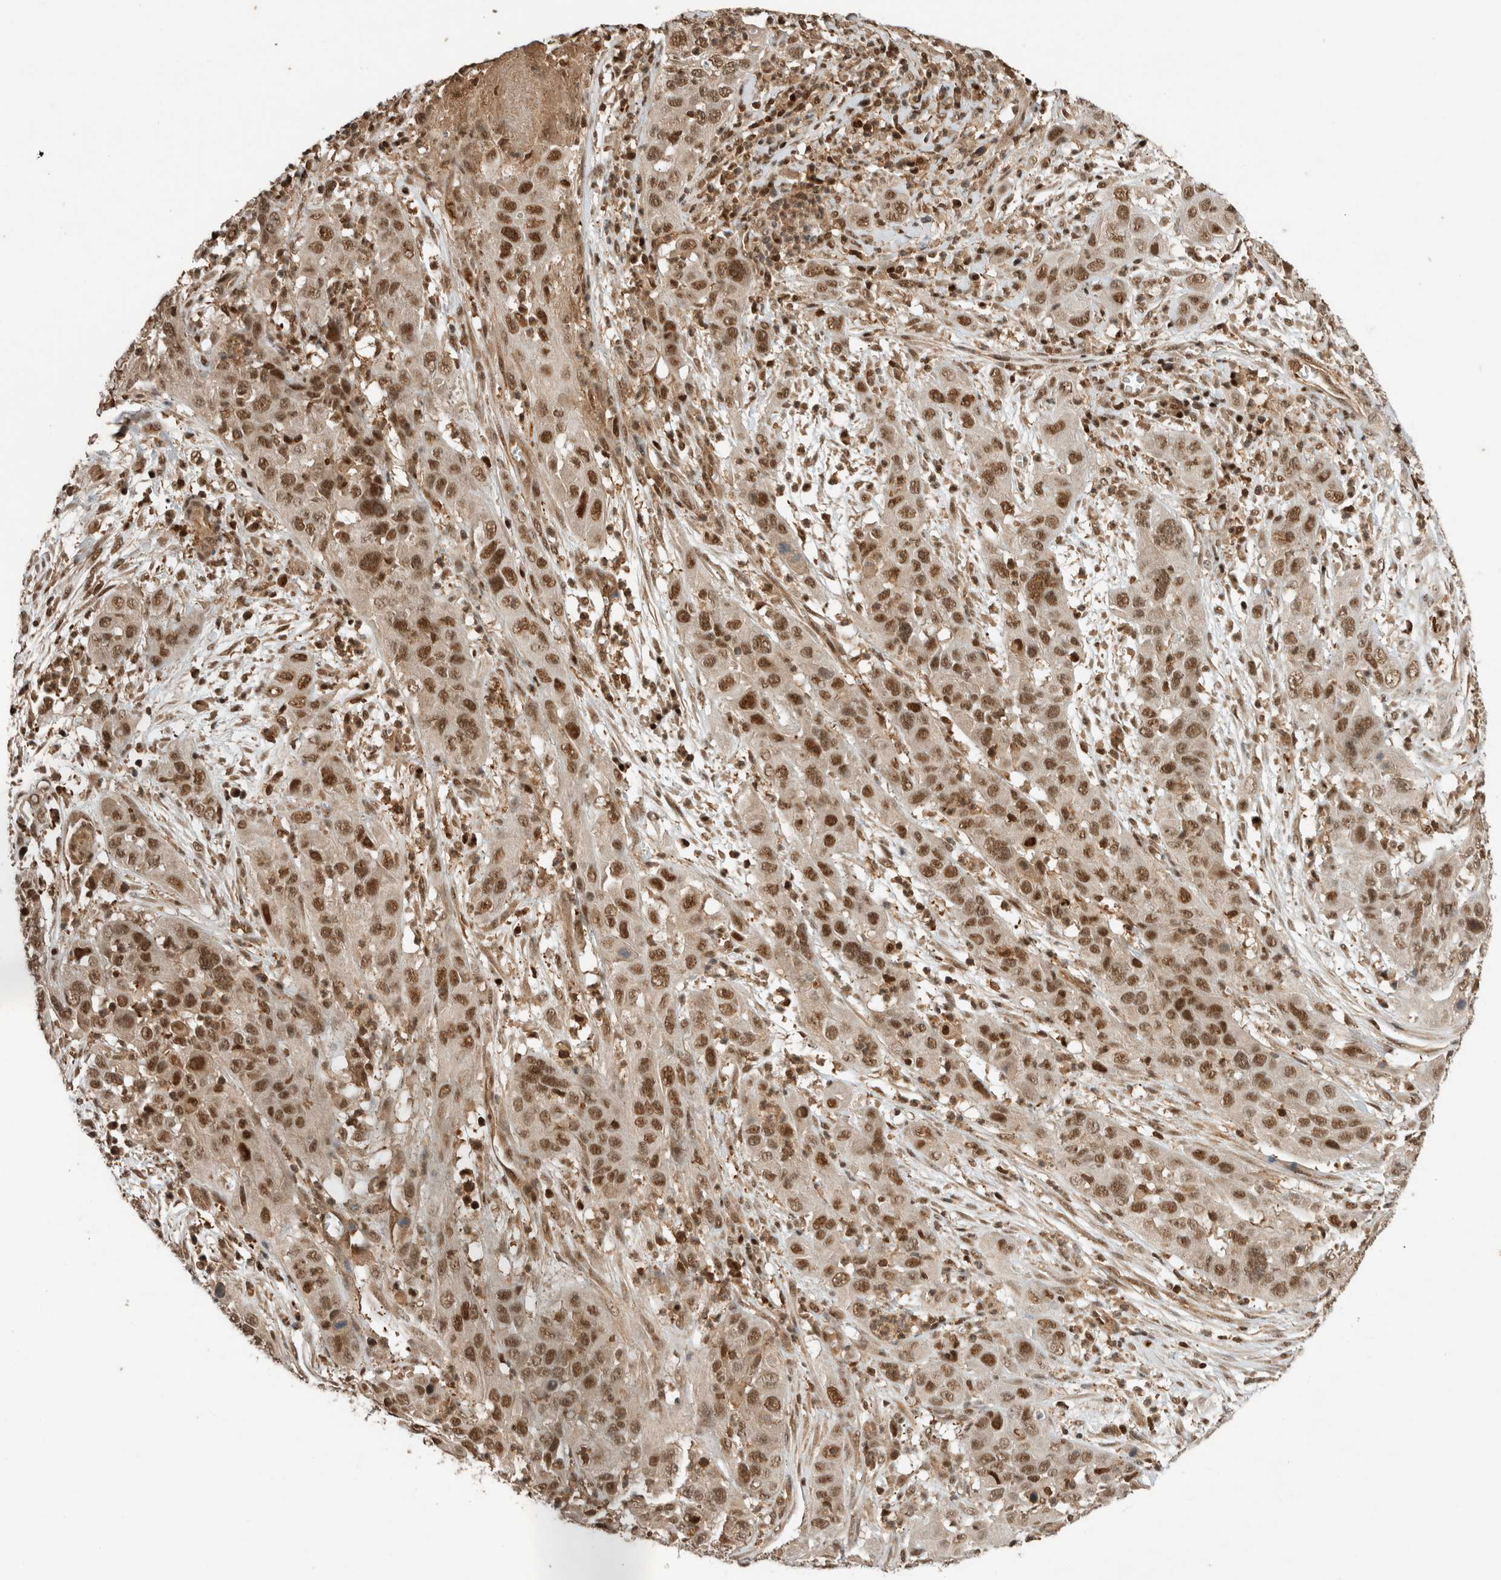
{"staining": {"intensity": "moderate", "quantity": ">75%", "location": "nuclear"}, "tissue": "cervical cancer", "cell_type": "Tumor cells", "image_type": "cancer", "snomed": [{"axis": "morphology", "description": "Squamous cell carcinoma, NOS"}, {"axis": "topography", "description": "Cervix"}], "caption": "Brown immunohistochemical staining in human cervical squamous cell carcinoma displays moderate nuclear expression in approximately >75% of tumor cells.", "gene": "SNRNP40", "patient": {"sex": "female", "age": 32}}